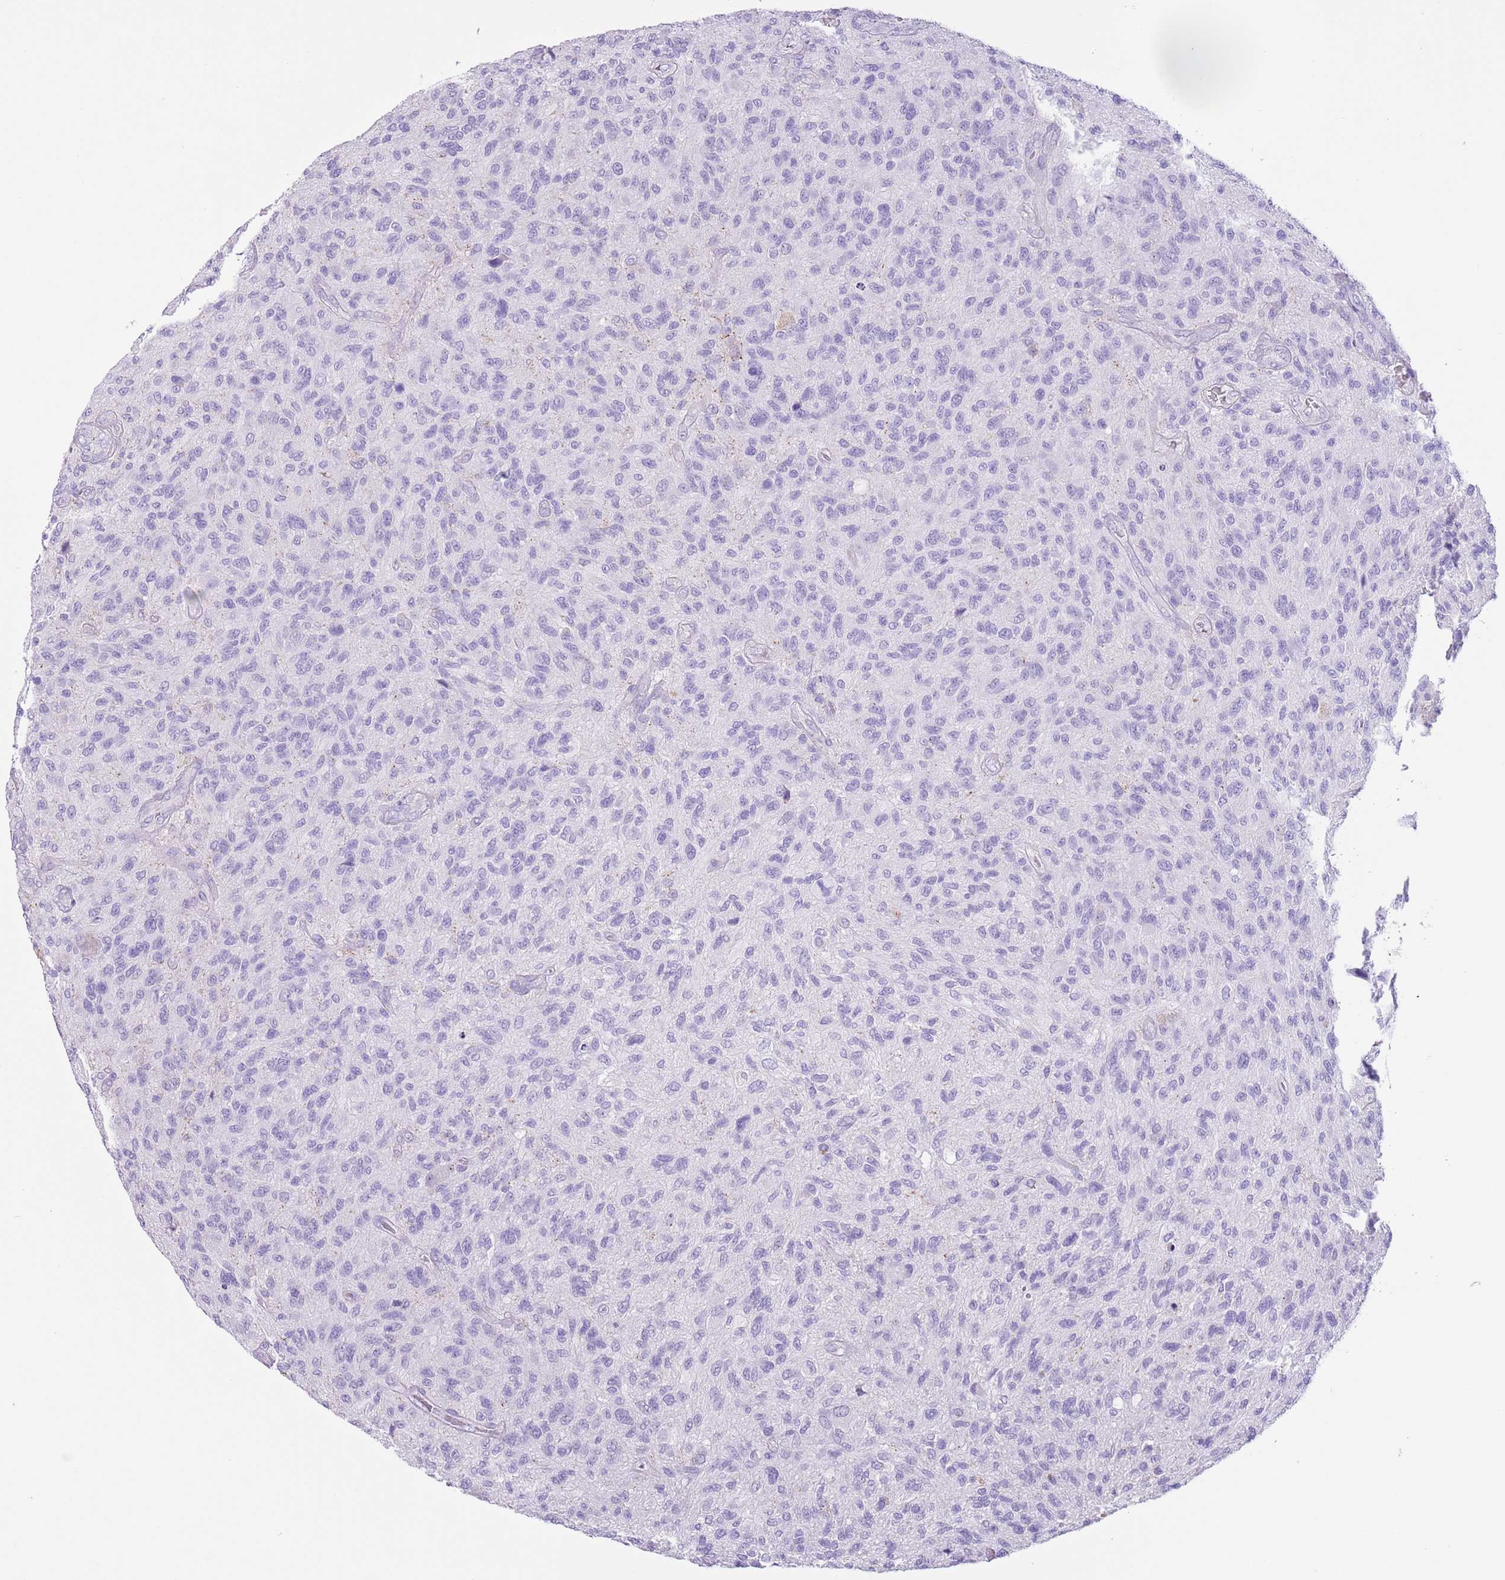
{"staining": {"intensity": "negative", "quantity": "none", "location": "none"}, "tissue": "glioma", "cell_type": "Tumor cells", "image_type": "cancer", "snomed": [{"axis": "morphology", "description": "Glioma, malignant, High grade"}, {"axis": "topography", "description": "Brain"}], "caption": "Immunohistochemistry of human glioma displays no positivity in tumor cells.", "gene": "SLC7A14", "patient": {"sex": "male", "age": 47}}